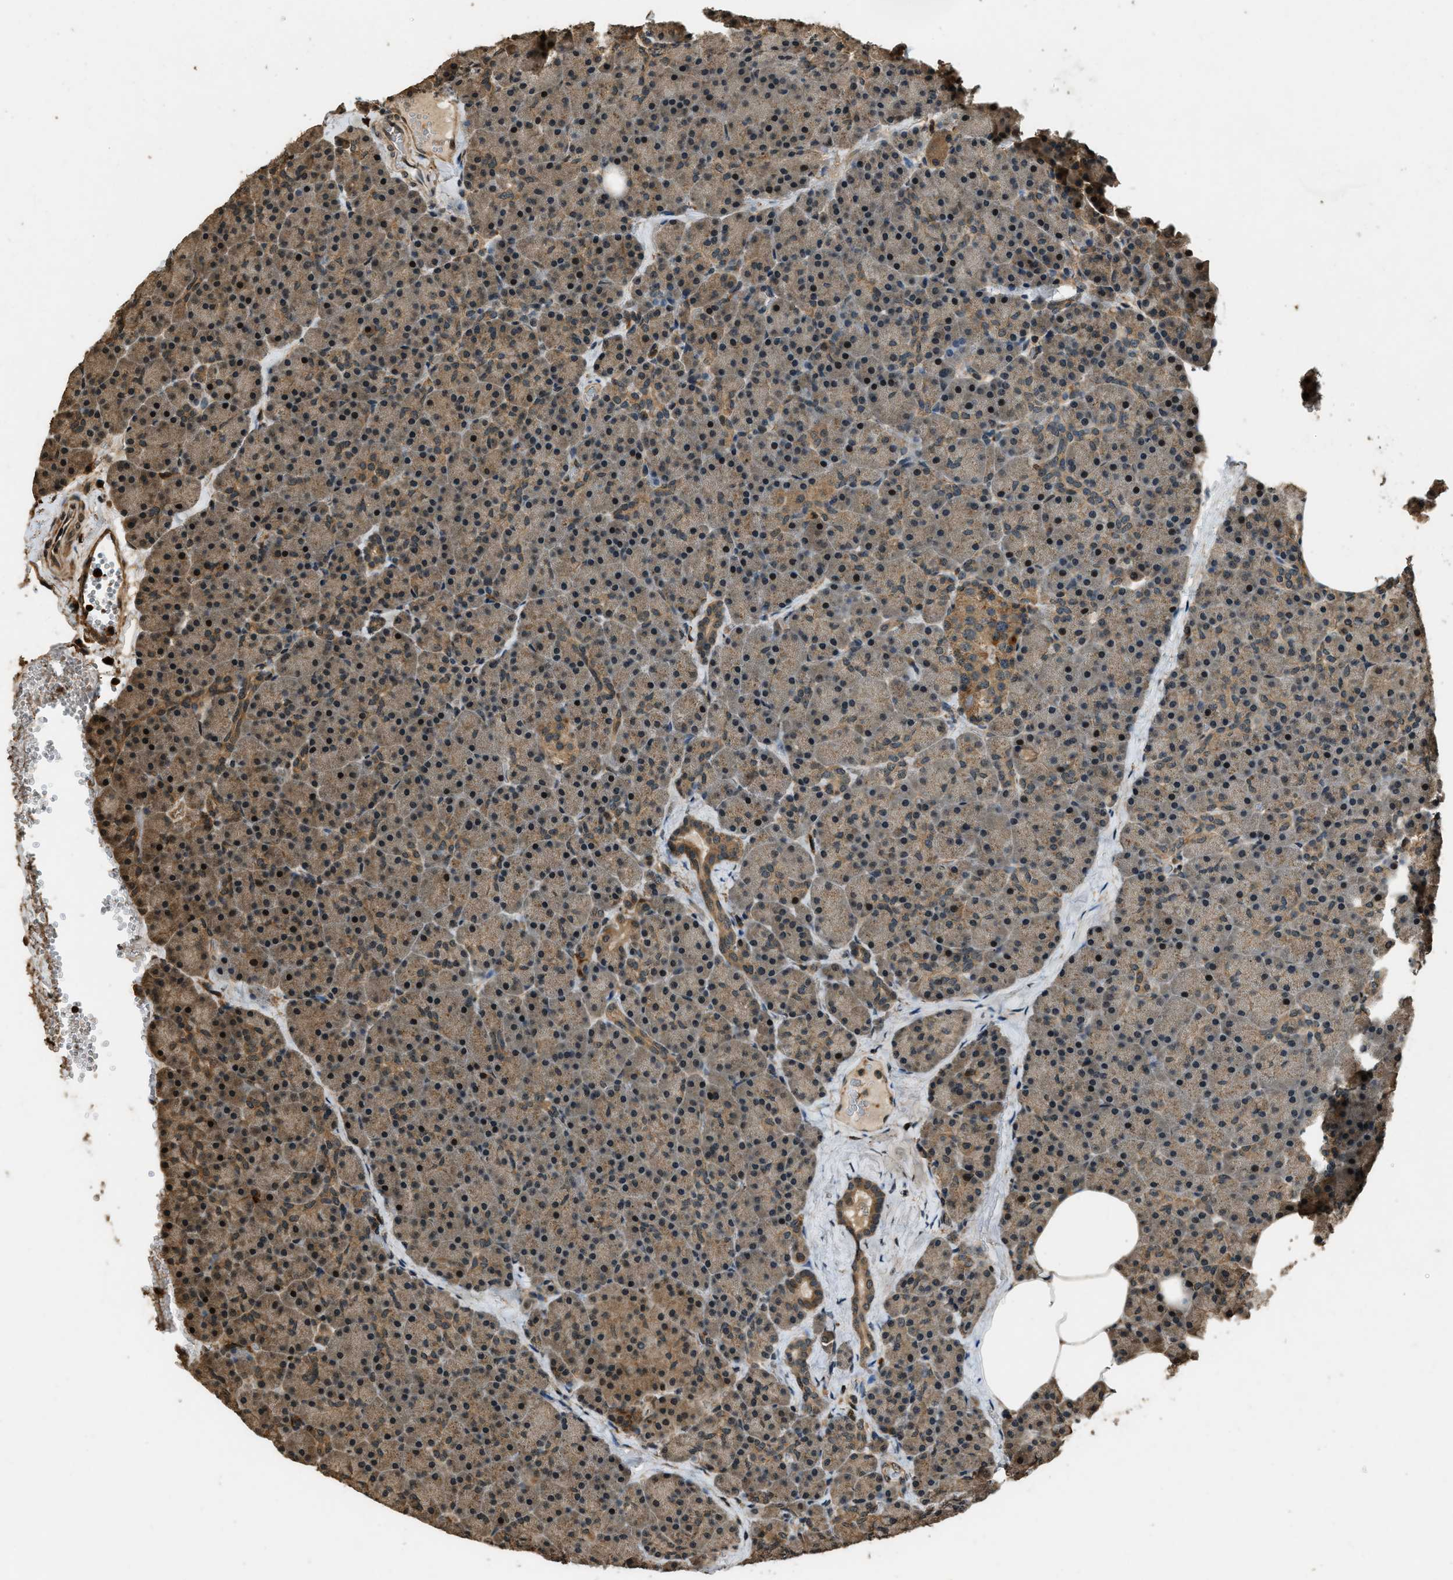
{"staining": {"intensity": "moderate", "quantity": ">75%", "location": "cytoplasmic/membranous"}, "tissue": "pancreas", "cell_type": "Exocrine glandular cells", "image_type": "normal", "snomed": [{"axis": "morphology", "description": "Normal tissue, NOS"}, {"axis": "morphology", "description": "Carcinoid, malignant, NOS"}, {"axis": "topography", "description": "Pancreas"}], "caption": "Protein positivity by immunohistochemistry (IHC) exhibits moderate cytoplasmic/membranous positivity in approximately >75% of exocrine glandular cells in benign pancreas.", "gene": "RAP2A", "patient": {"sex": "female", "age": 35}}